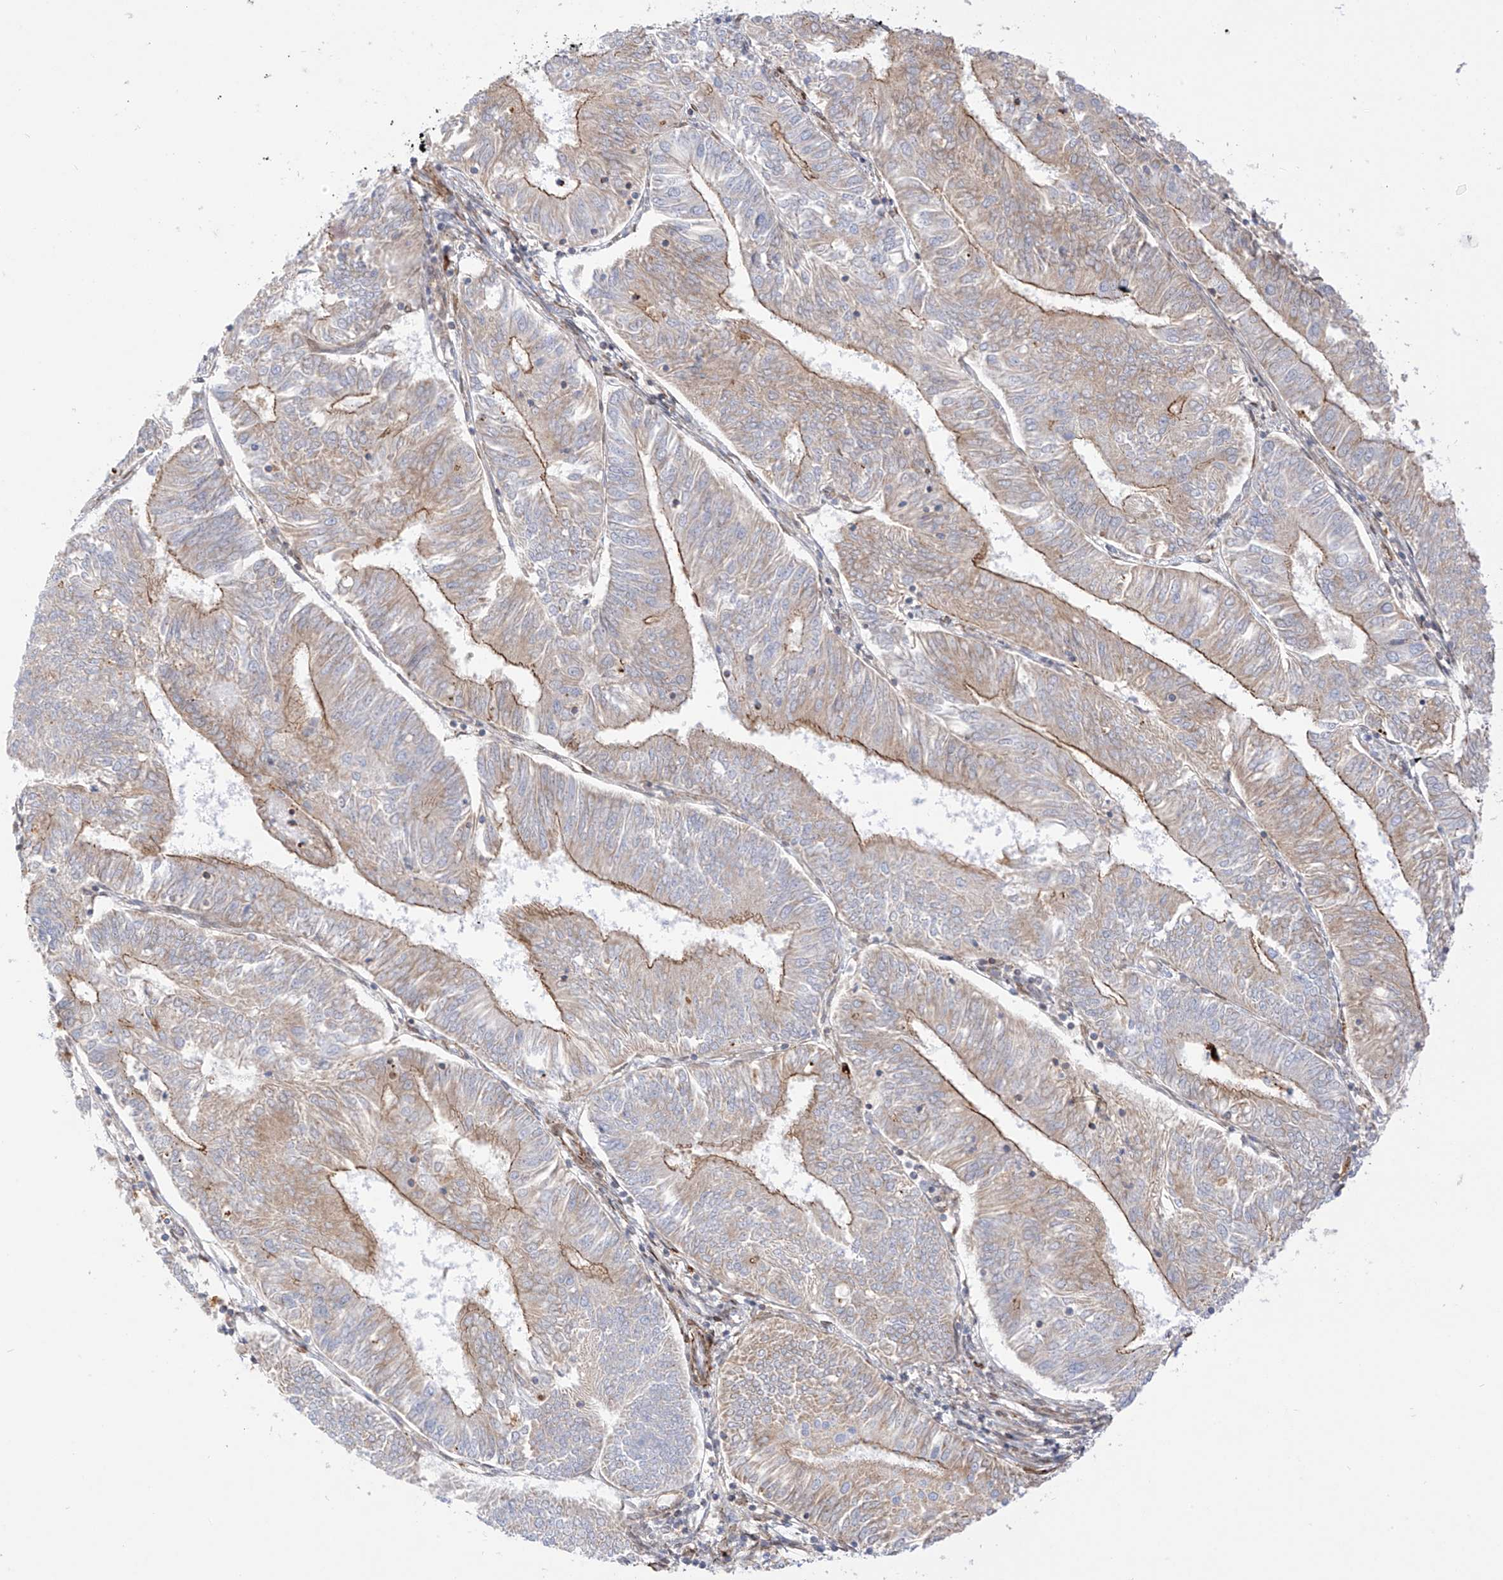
{"staining": {"intensity": "moderate", "quantity": ">75%", "location": "cytoplasmic/membranous"}, "tissue": "endometrial cancer", "cell_type": "Tumor cells", "image_type": "cancer", "snomed": [{"axis": "morphology", "description": "Adenocarcinoma, NOS"}, {"axis": "topography", "description": "Endometrium"}], "caption": "Human endometrial adenocarcinoma stained for a protein (brown) demonstrates moderate cytoplasmic/membranous positive expression in approximately >75% of tumor cells.", "gene": "PCYOX1", "patient": {"sex": "female", "age": 58}}